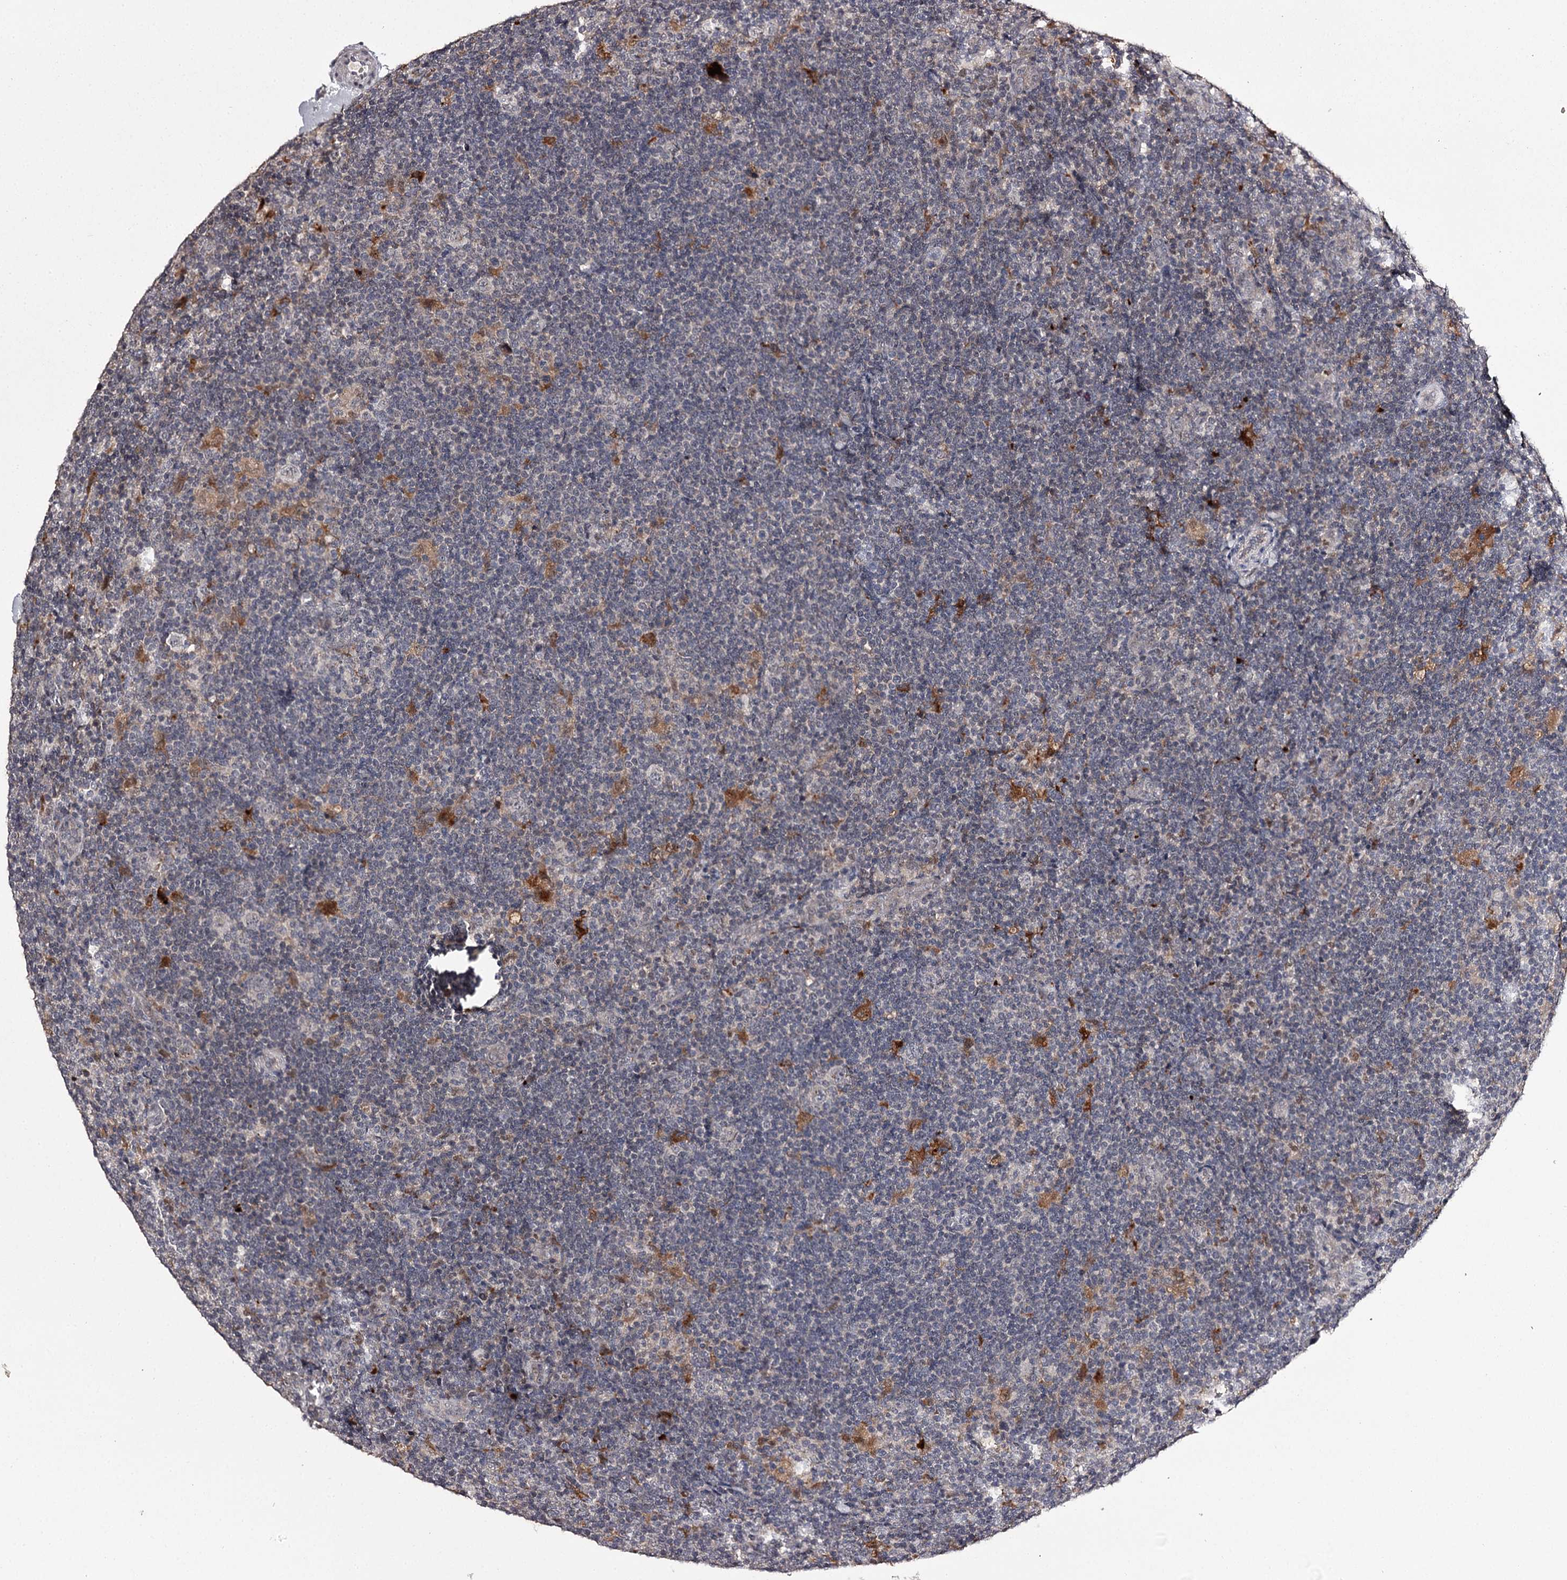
{"staining": {"intensity": "negative", "quantity": "none", "location": "none"}, "tissue": "lymphoma", "cell_type": "Tumor cells", "image_type": "cancer", "snomed": [{"axis": "morphology", "description": "Hodgkin's disease, NOS"}, {"axis": "topography", "description": "Lymph node"}], "caption": "Immunohistochemistry (IHC) photomicrograph of neoplastic tissue: Hodgkin's disease stained with DAB (3,3'-diaminobenzidine) demonstrates no significant protein positivity in tumor cells.", "gene": "SLC32A1", "patient": {"sex": "female", "age": 57}}